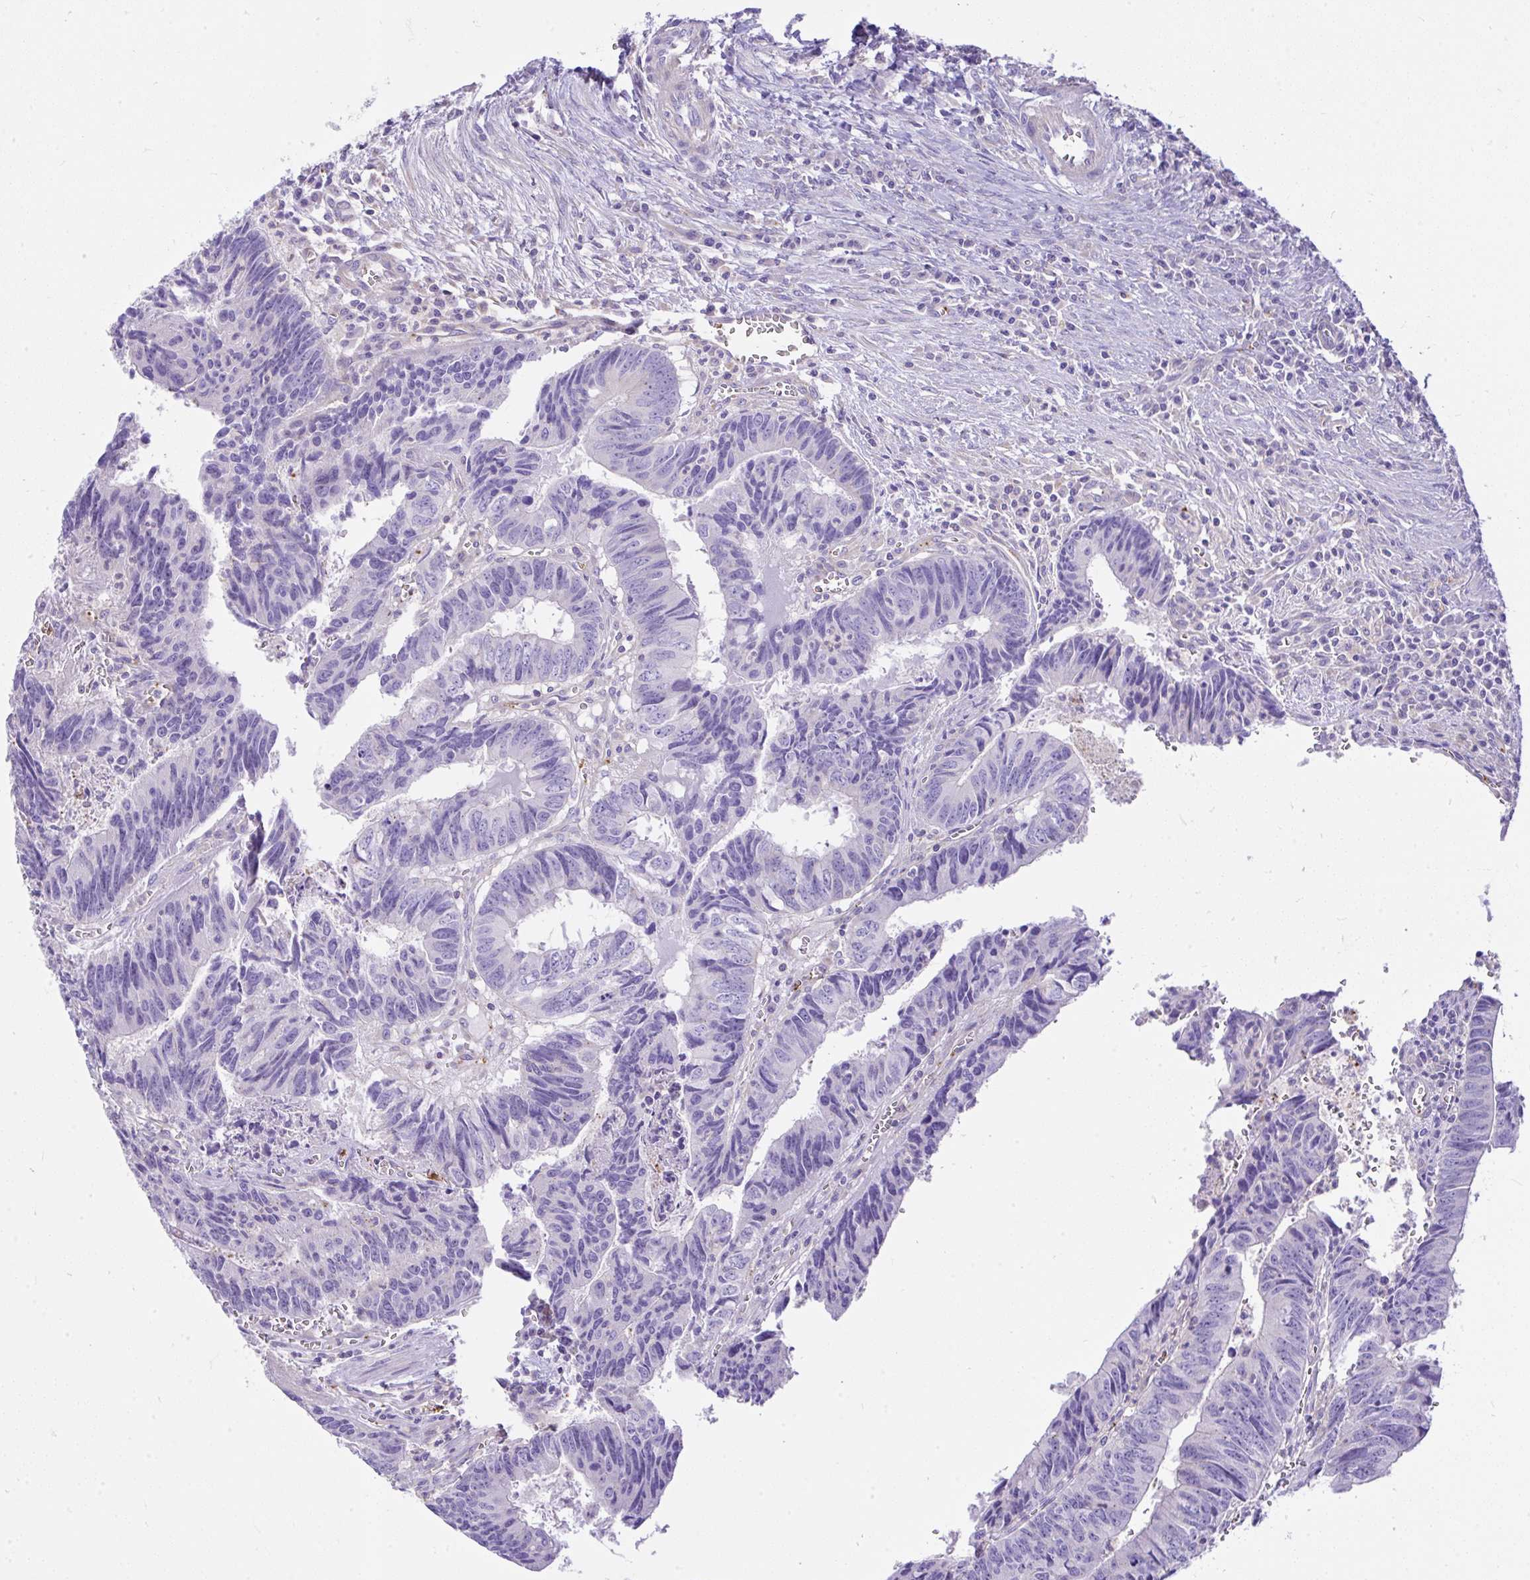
{"staining": {"intensity": "negative", "quantity": "none", "location": "none"}, "tissue": "colorectal cancer", "cell_type": "Tumor cells", "image_type": "cancer", "snomed": [{"axis": "morphology", "description": "Adenocarcinoma, NOS"}, {"axis": "topography", "description": "Colon"}], "caption": "High power microscopy image of an immunohistochemistry image of adenocarcinoma (colorectal), revealing no significant expression in tumor cells.", "gene": "CCDC142", "patient": {"sex": "male", "age": 86}}